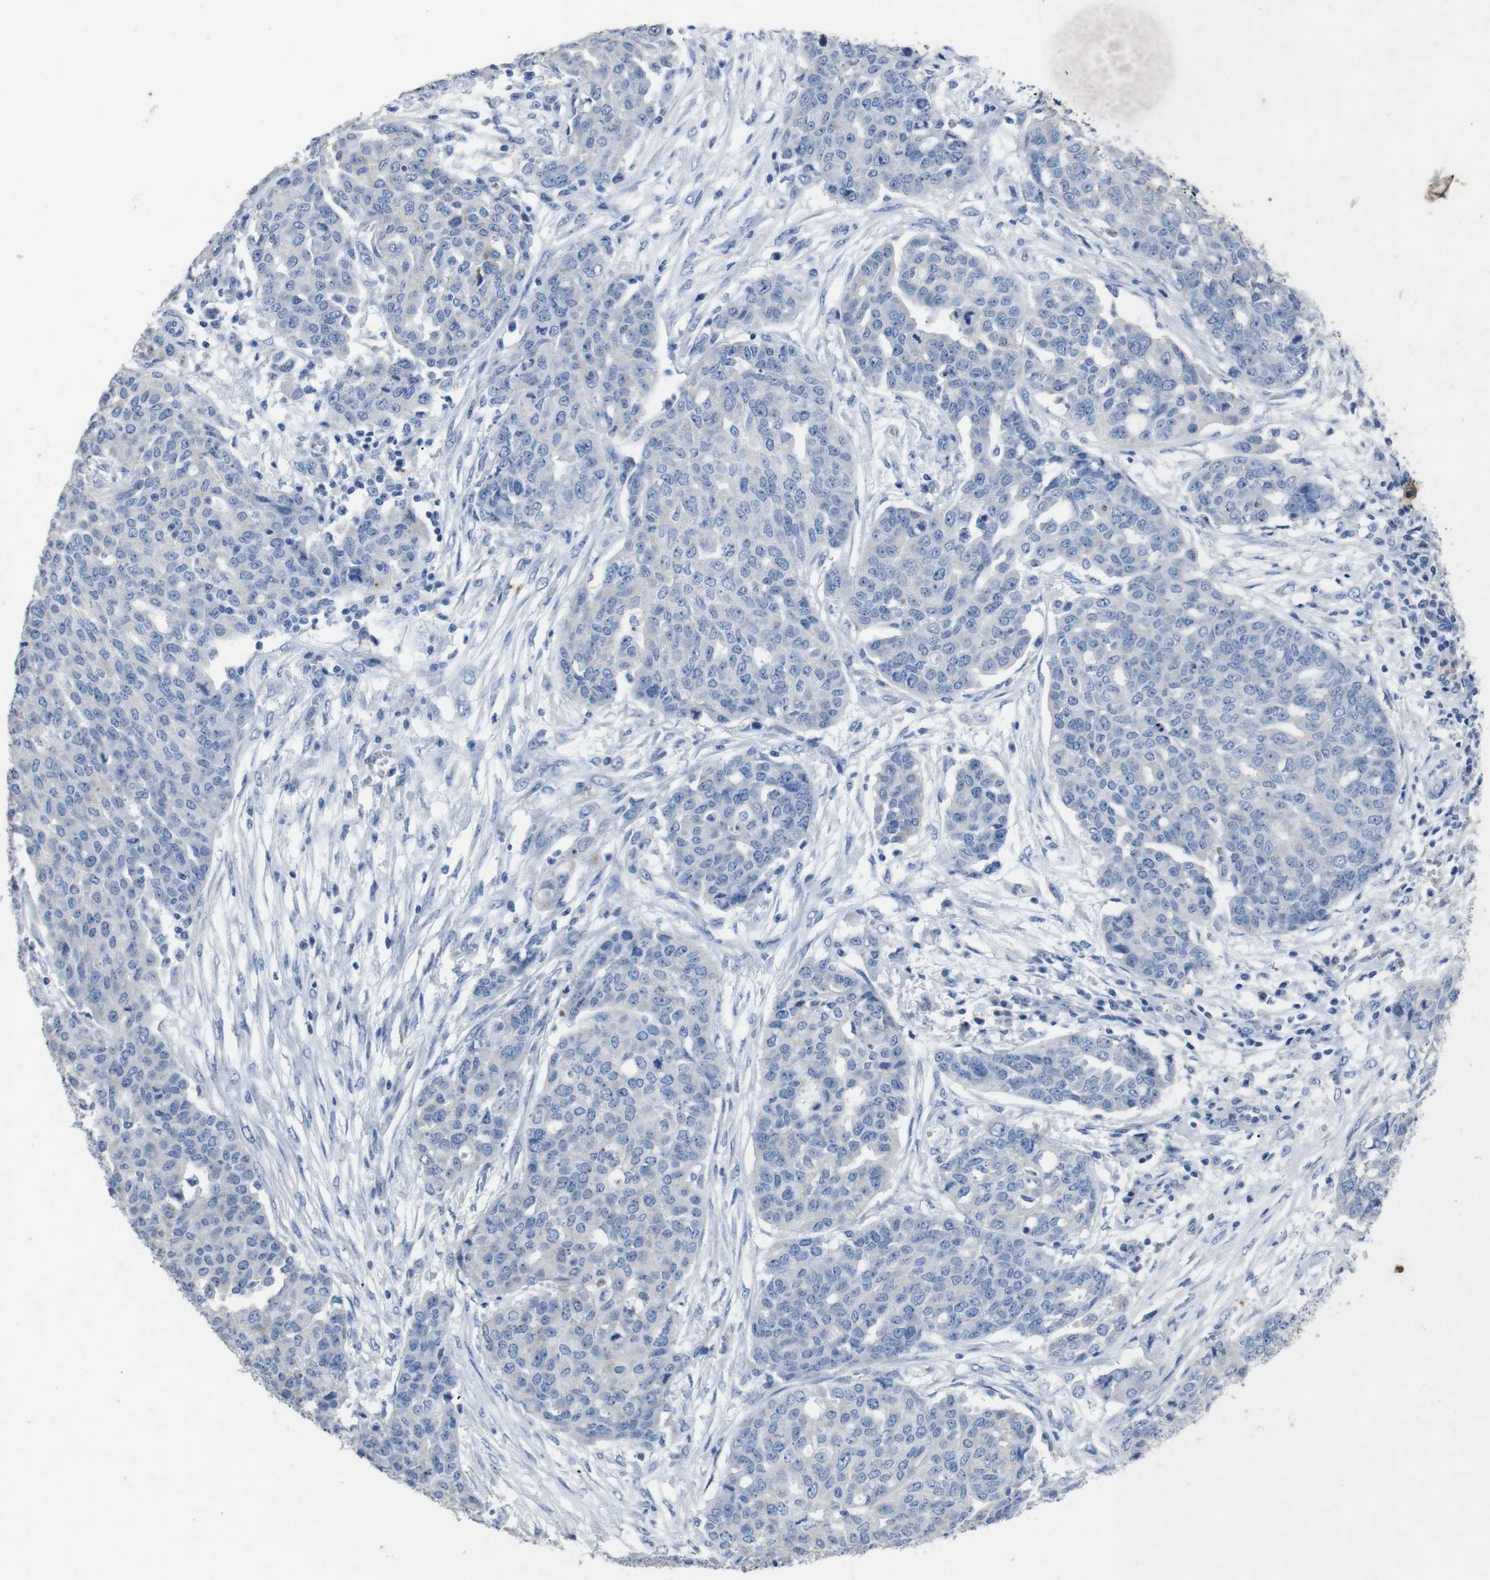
{"staining": {"intensity": "negative", "quantity": "none", "location": "none"}, "tissue": "ovarian cancer", "cell_type": "Tumor cells", "image_type": "cancer", "snomed": [{"axis": "morphology", "description": "Cystadenocarcinoma, serous, NOS"}, {"axis": "topography", "description": "Soft tissue"}, {"axis": "topography", "description": "Ovary"}], "caption": "High power microscopy image of an immunohistochemistry histopathology image of ovarian cancer, revealing no significant expression in tumor cells. Nuclei are stained in blue.", "gene": "GJB2", "patient": {"sex": "female", "age": 57}}